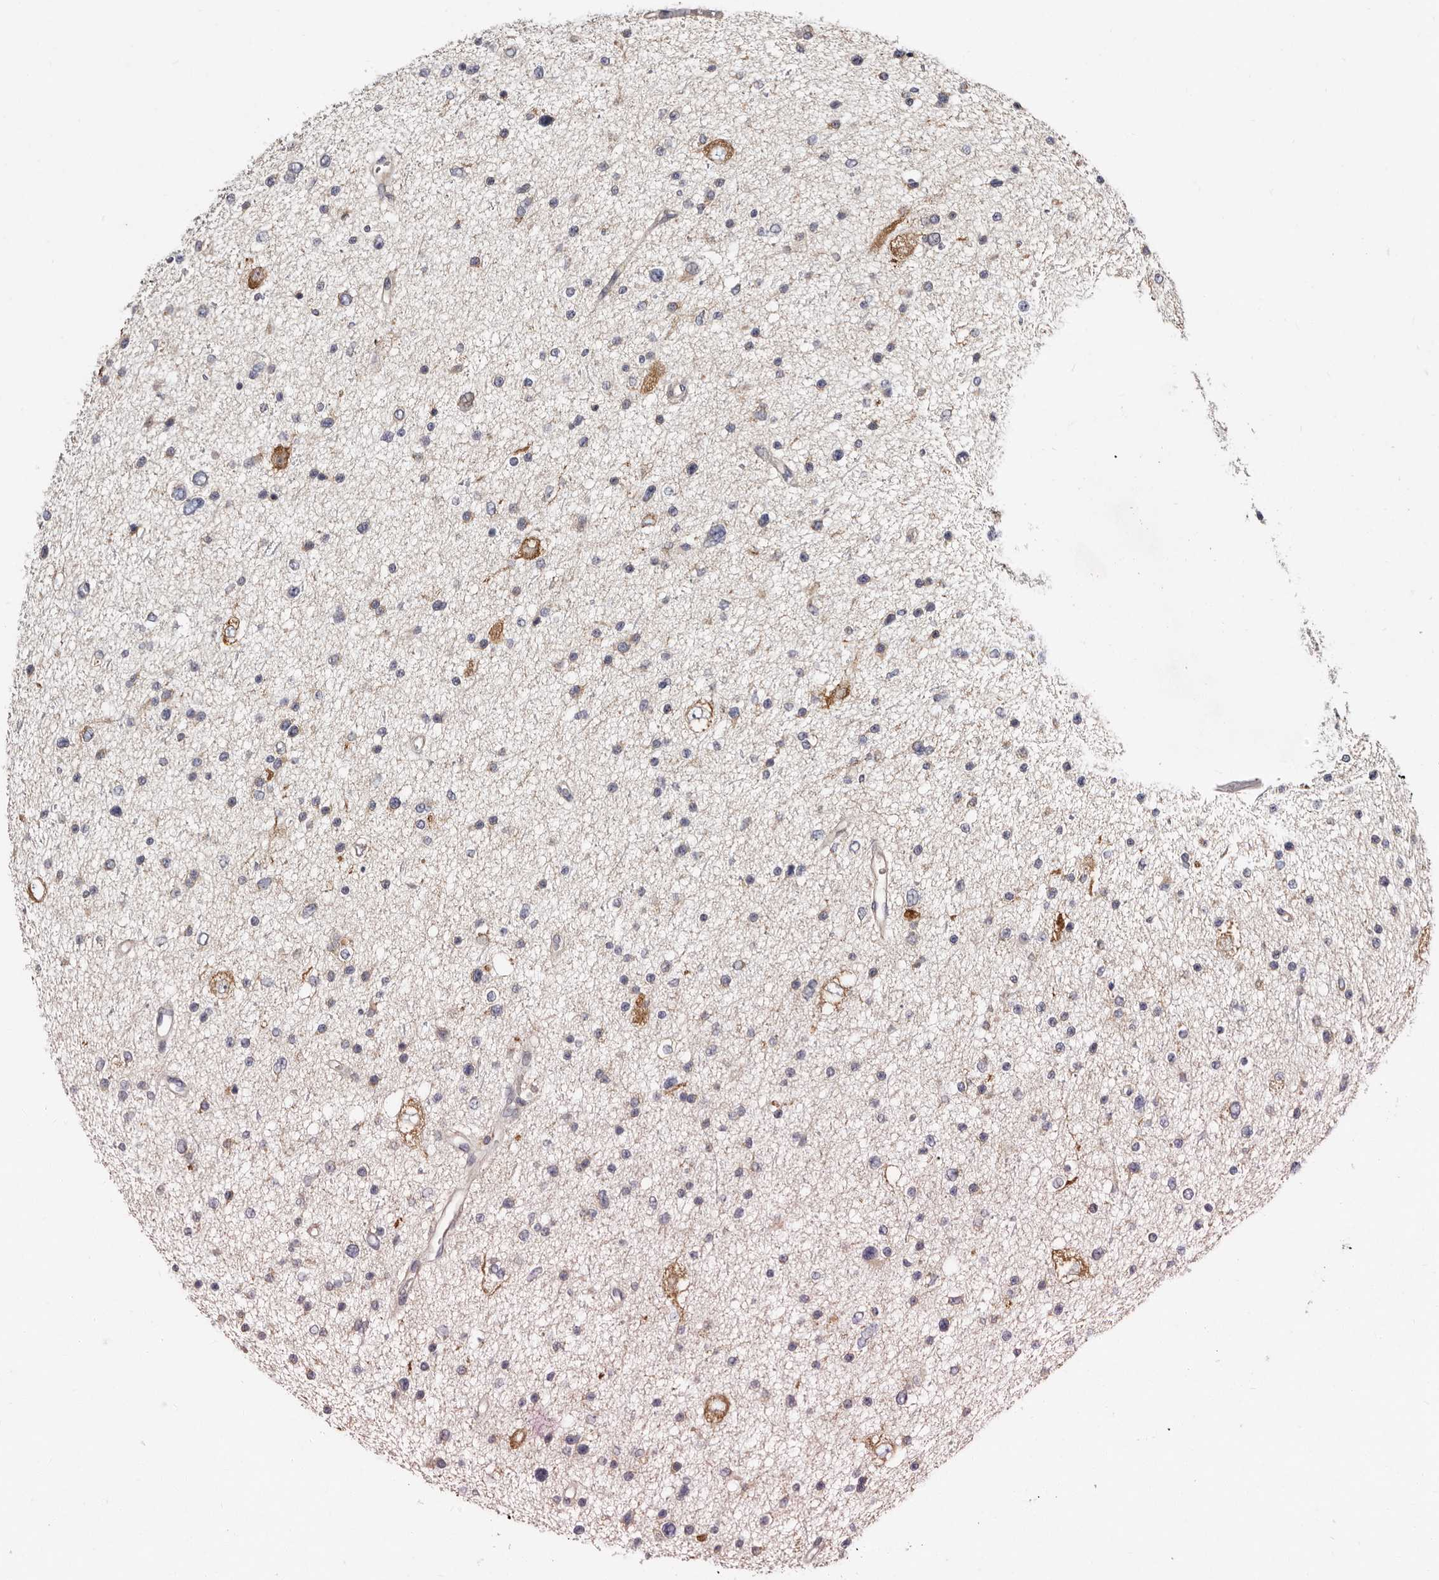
{"staining": {"intensity": "negative", "quantity": "none", "location": "none"}, "tissue": "glioma", "cell_type": "Tumor cells", "image_type": "cancer", "snomed": [{"axis": "morphology", "description": "Glioma, malignant, Low grade"}, {"axis": "topography", "description": "Brain"}], "caption": "Glioma was stained to show a protein in brown. There is no significant expression in tumor cells.", "gene": "ASIC5", "patient": {"sex": "female", "age": 37}}